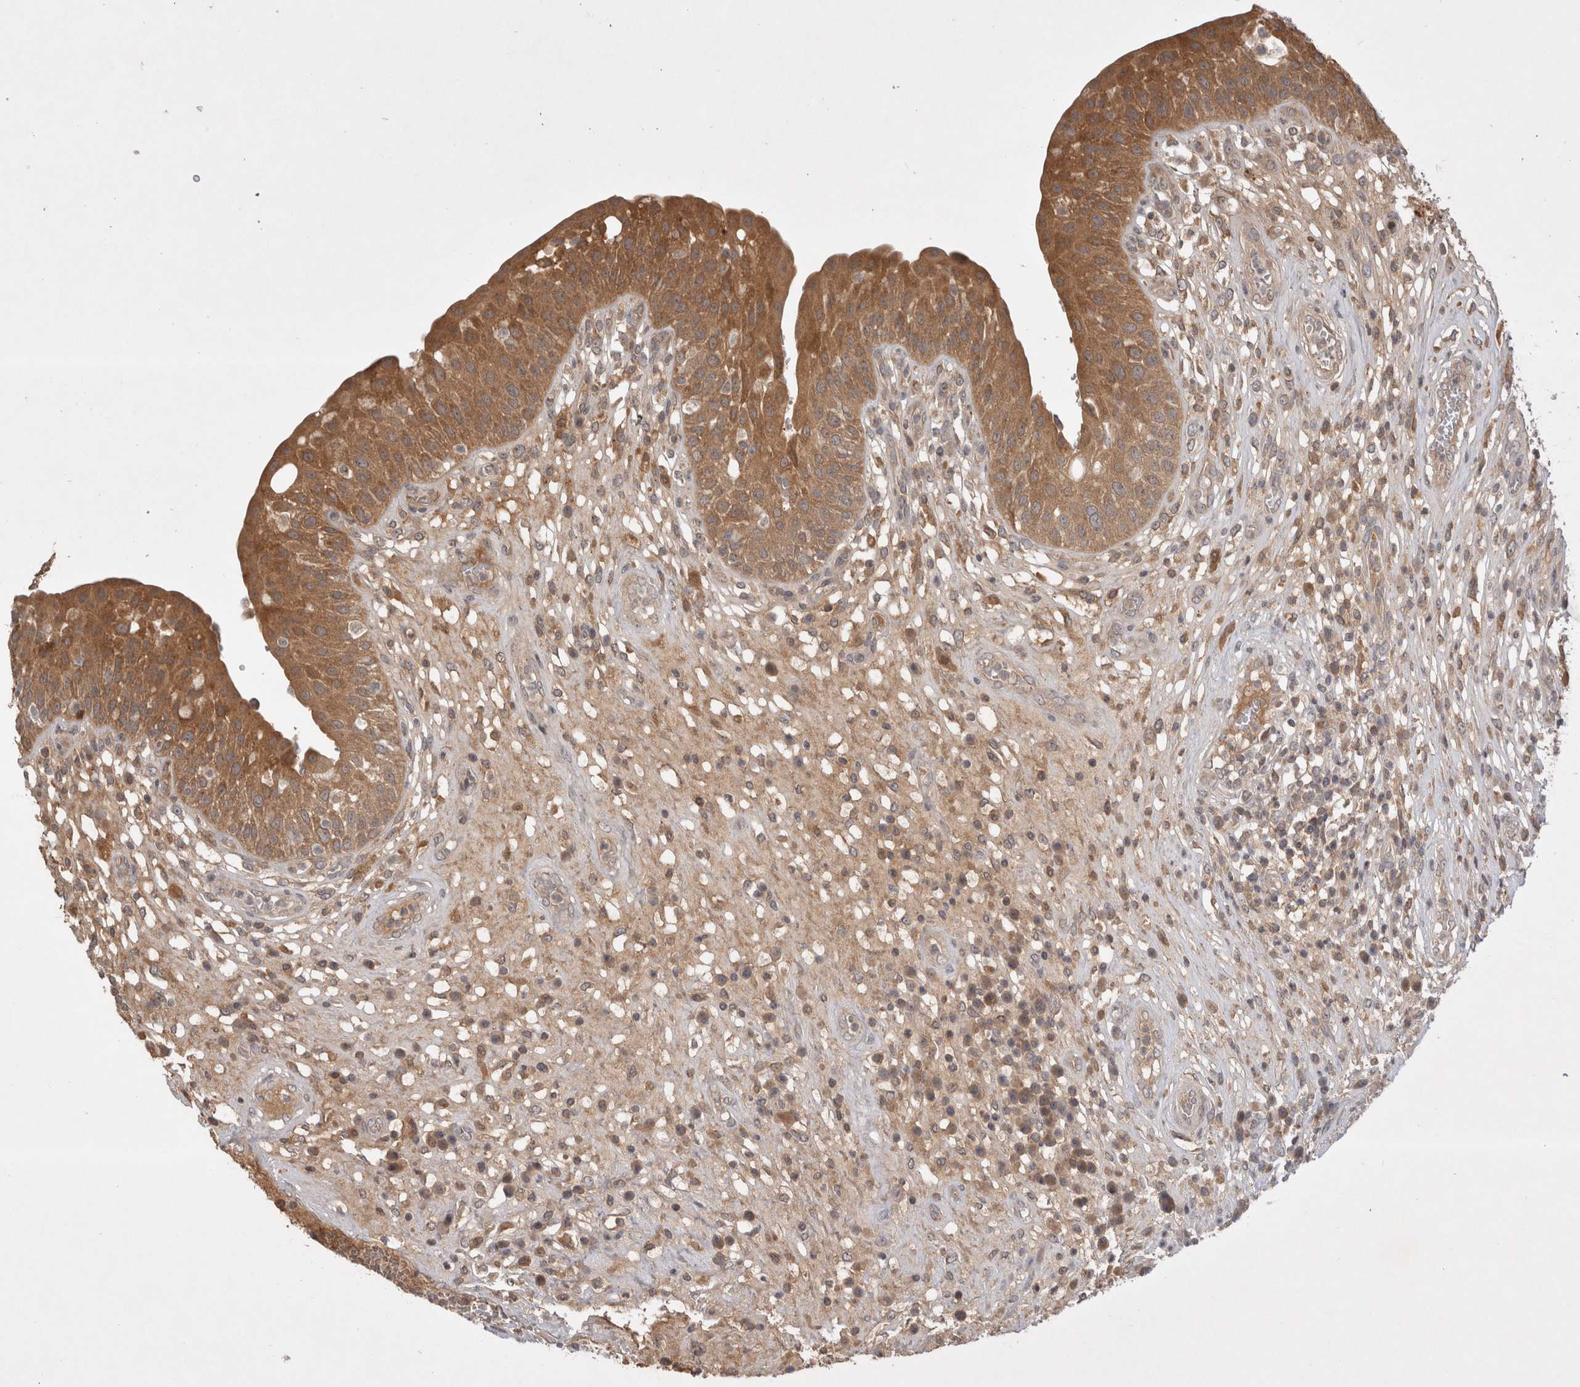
{"staining": {"intensity": "moderate", "quantity": ">75%", "location": "cytoplasmic/membranous"}, "tissue": "urinary bladder", "cell_type": "Urothelial cells", "image_type": "normal", "snomed": [{"axis": "morphology", "description": "Normal tissue, NOS"}, {"axis": "topography", "description": "Urinary bladder"}], "caption": "Immunohistochemistry (IHC) image of unremarkable urinary bladder: urinary bladder stained using immunohistochemistry shows medium levels of moderate protein expression localized specifically in the cytoplasmic/membranous of urothelial cells, appearing as a cytoplasmic/membranous brown color.", "gene": "PLEKHM1", "patient": {"sex": "female", "age": 62}}